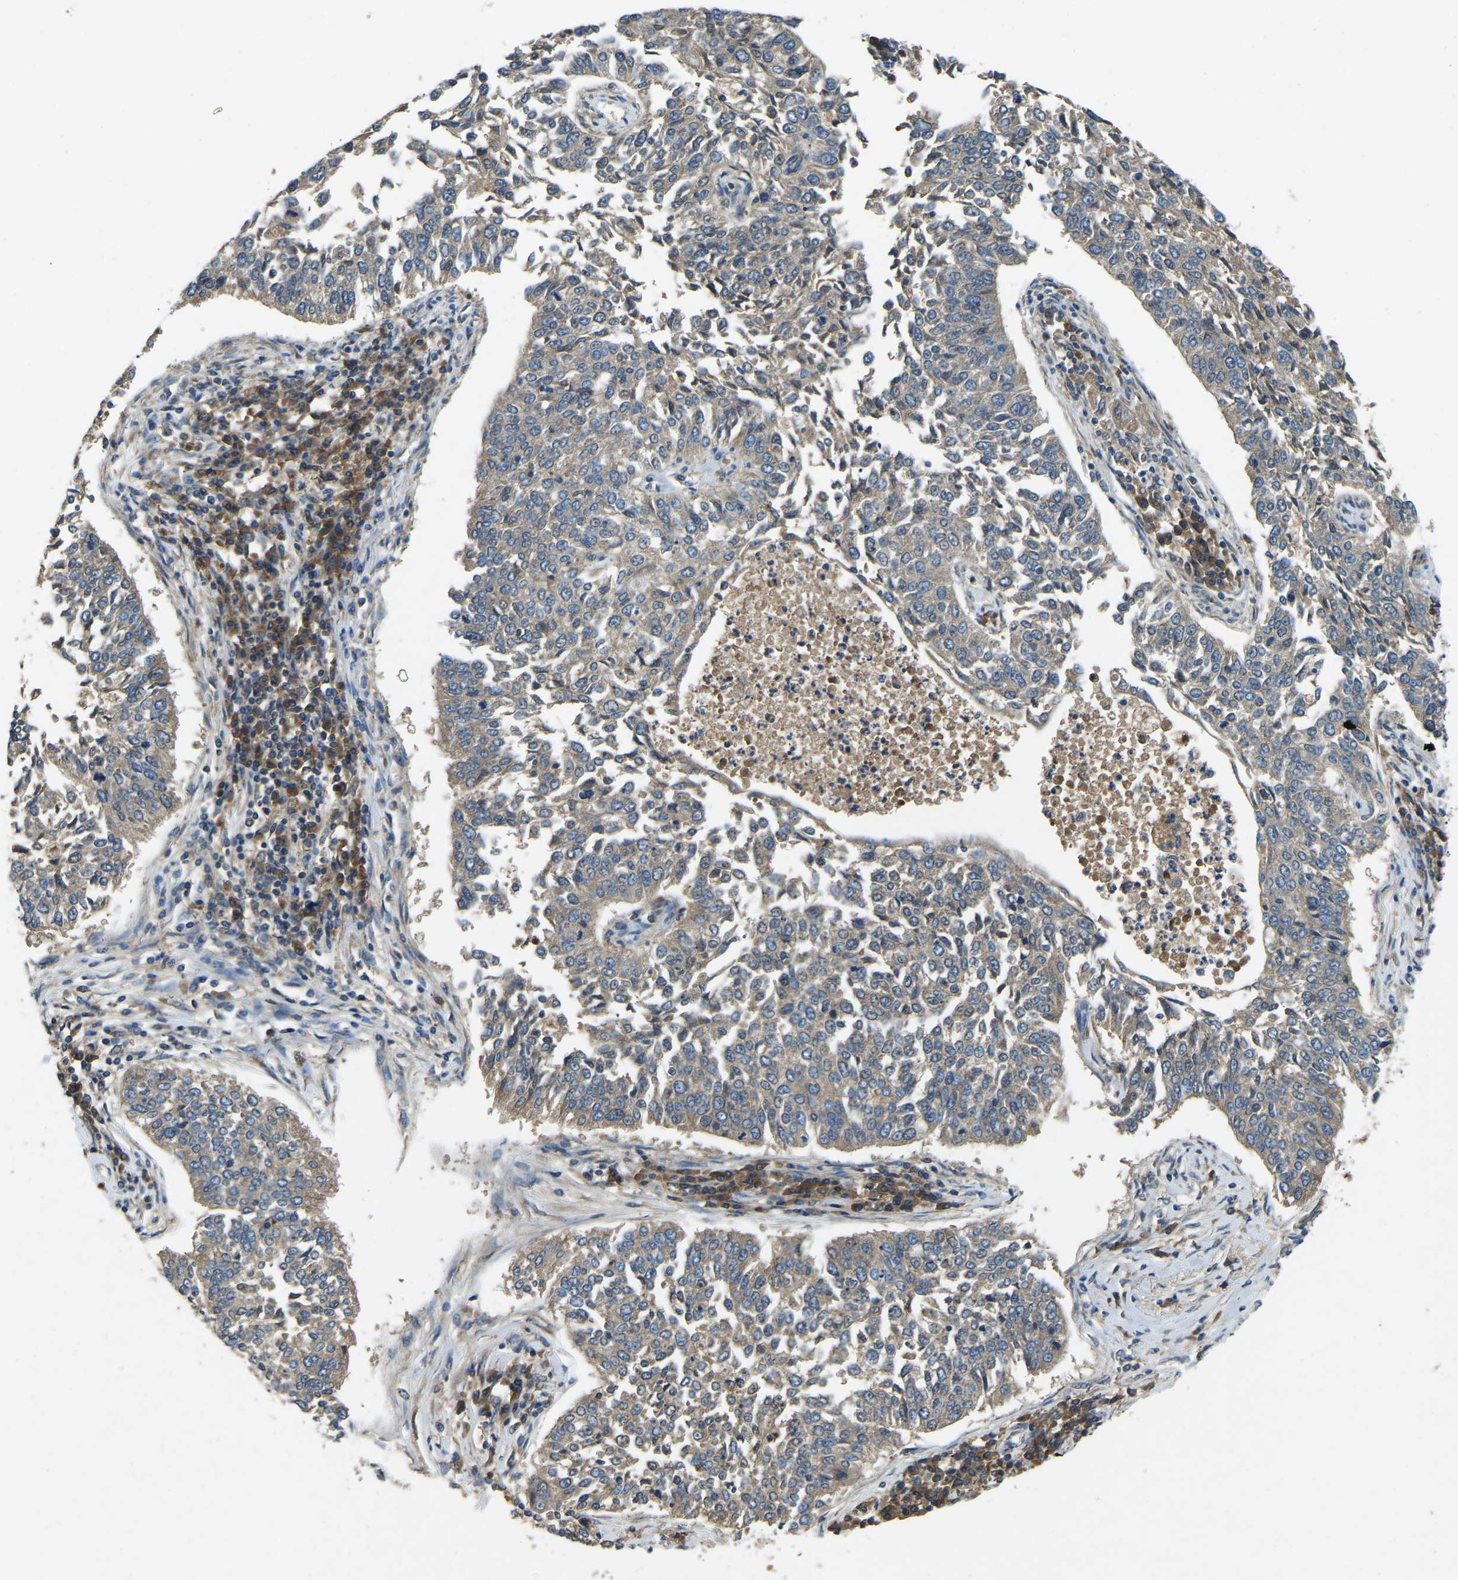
{"staining": {"intensity": "weak", "quantity": "25%-75%", "location": "cytoplasmic/membranous"}, "tissue": "lung cancer", "cell_type": "Tumor cells", "image_type": "cancer", "snomed": [{"axis": "morphology", "description": "Normal tissue, NOS"}, {"axis": "morphology", "description": "Squamous cell carcinoma, NOS"}, {"axis": "topography", "description": "Cartilage tissue"}, {"axis": "topography", "description": "Bronchus"}, {"axis": "topography", "description": "Lung"}], "caption": "Lung squamous cell carcinoma stained for a protein (brown) demonstrates weak cytoplasmic/membranous positive expression in about 25%-75% of tumor cells.", "gene": "ATP8B1", "patient": {"sex": "female", "age": 49}}